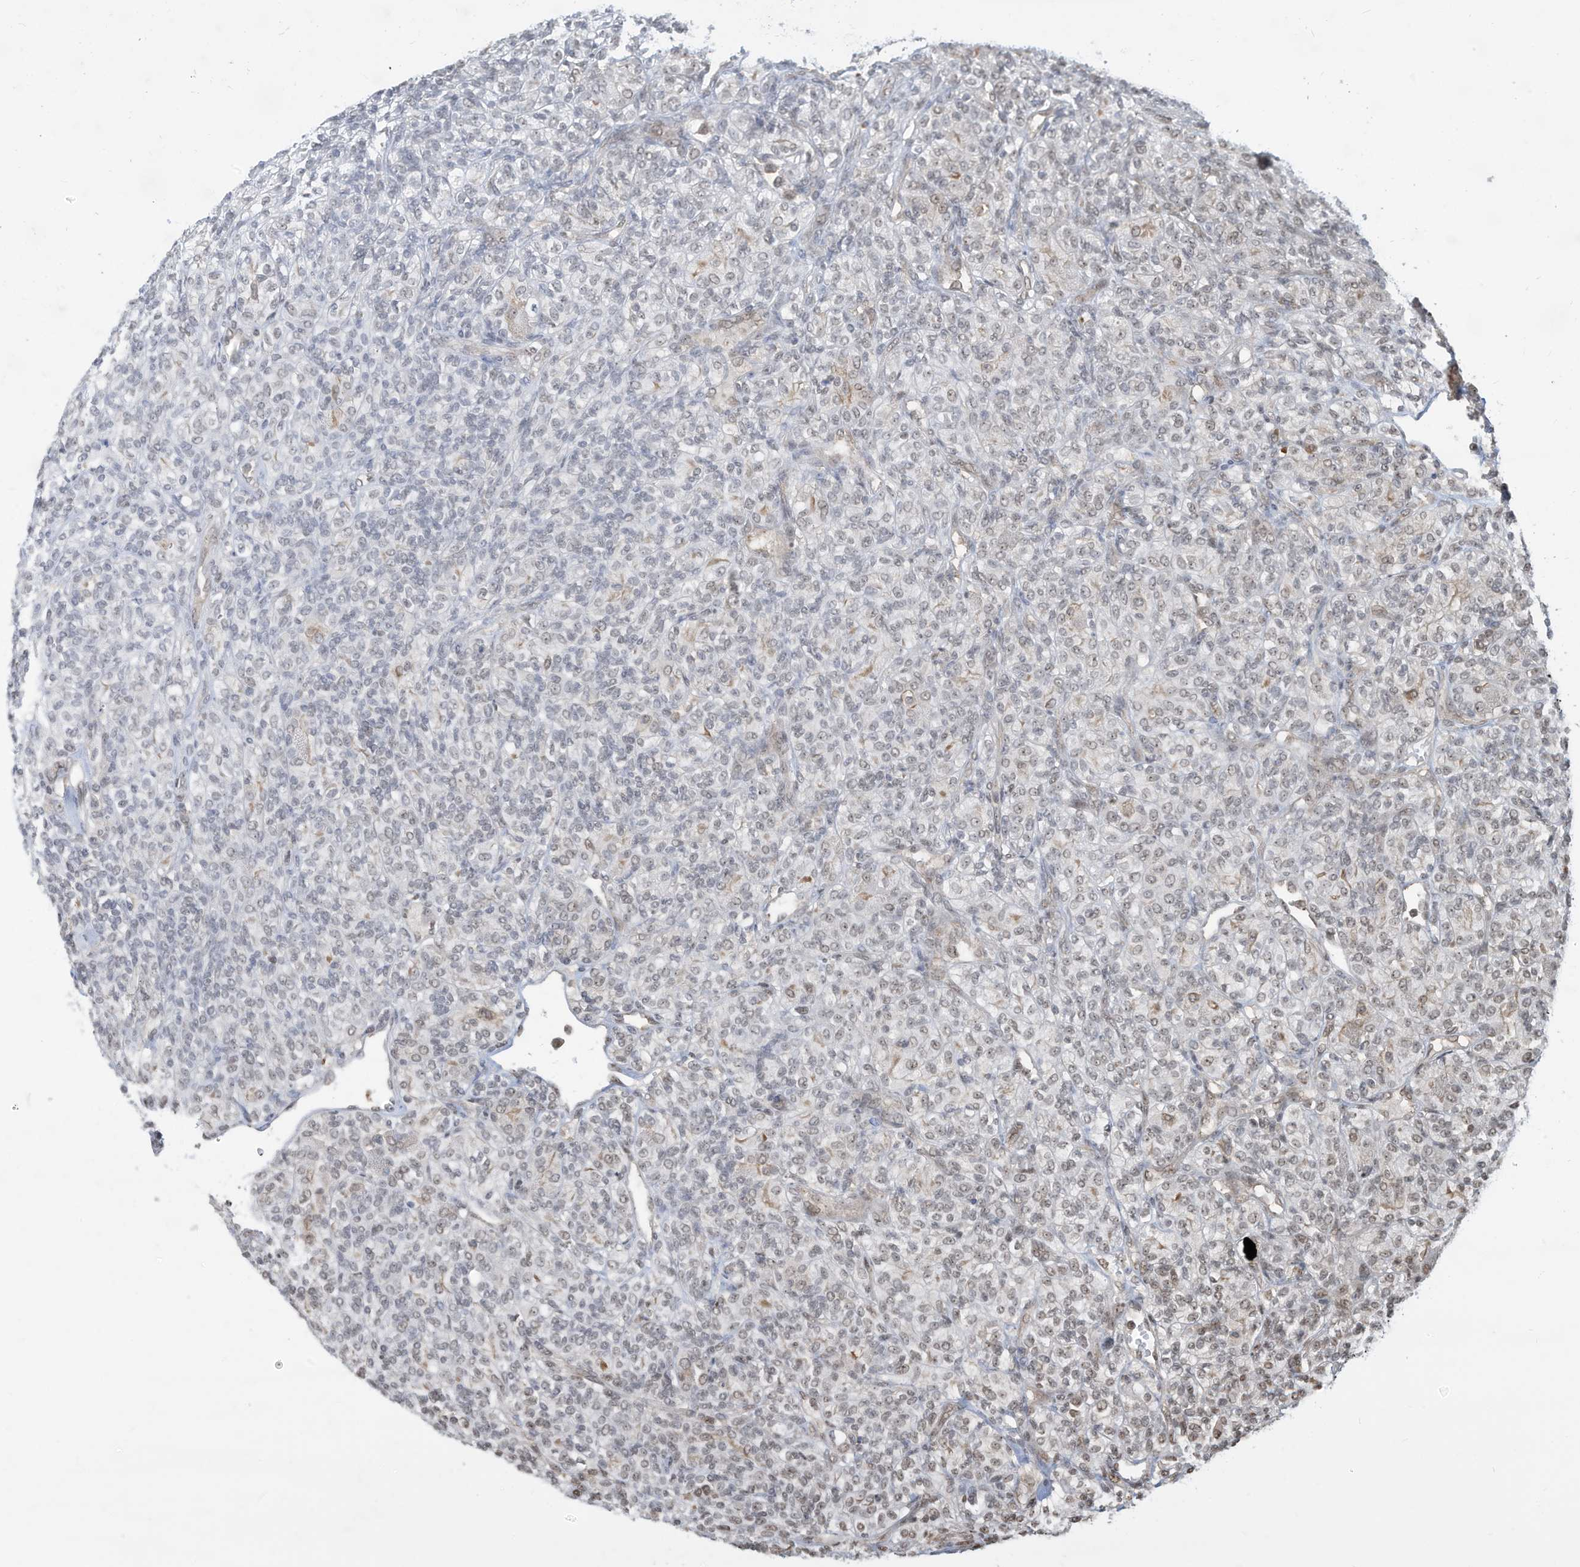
{"staining": {"intensity": "weak", "quantity": "<25%", "location": "nuclear"}, "tissue": "renal cancer", "cell_type": "Tumor cells", "image_type": "cancer", "snomed": [{"axis": "morphology", "description": "Adenocarcinoma, NOS"}, {"axis": "topography", "description": "Kidney"}], "caption": "High power microscopy histopathology image of an immunohistochemistry (IHC) photomicrograph of renal cancer (adenocarcinoma), revealing no significant staining in tumor cells. (Brightfield microscopy of DAB (3,3'-diaminobenzidine) IHC at high magnification).", "gene": "ZNF195", "patient": {"sex": "male", "age": 77}}